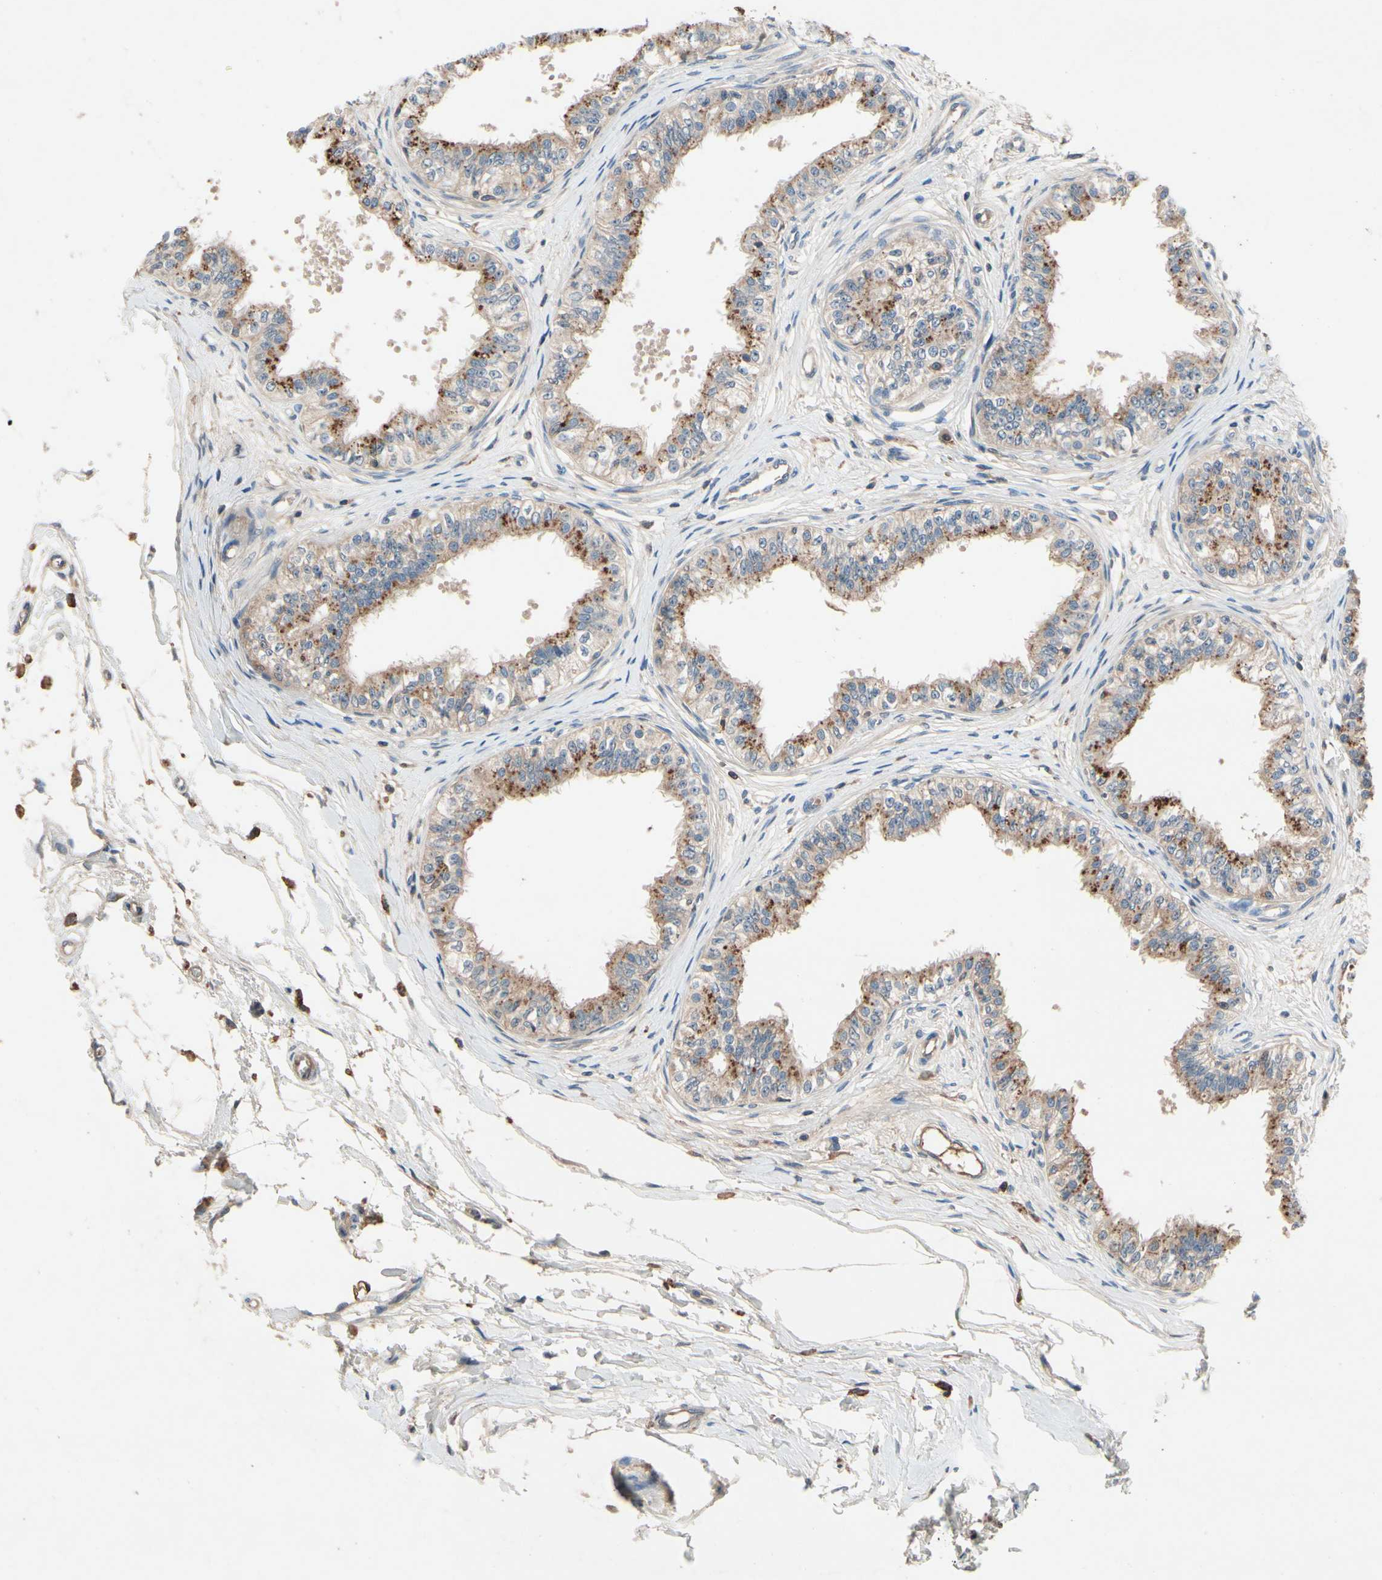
{"staining": {"intensity": "moderate", "quantity": ">75%", "location": "cytoplasmic/membranous"}, "tissue": "epididymis", "cell_type": "Glandular cells", "image_type": "normal", "snomed": [{"axis": "morphology", "description": "Normal tissue, NOS"}, {"axis": "morphology", "description": "Adenocarcinoma, metastatic, NOS"}, {"axis": "topography", "description": "Testis"}, {"axis": "topography", "description": "Epididymis"}], "caption": "A brown stain labels moderate cytoplasmic/membranous expression of a protein in glandular cells of benign epididymis.", "gene": "IL1RL1", "patient": {"sex": "male", "age": 26}}